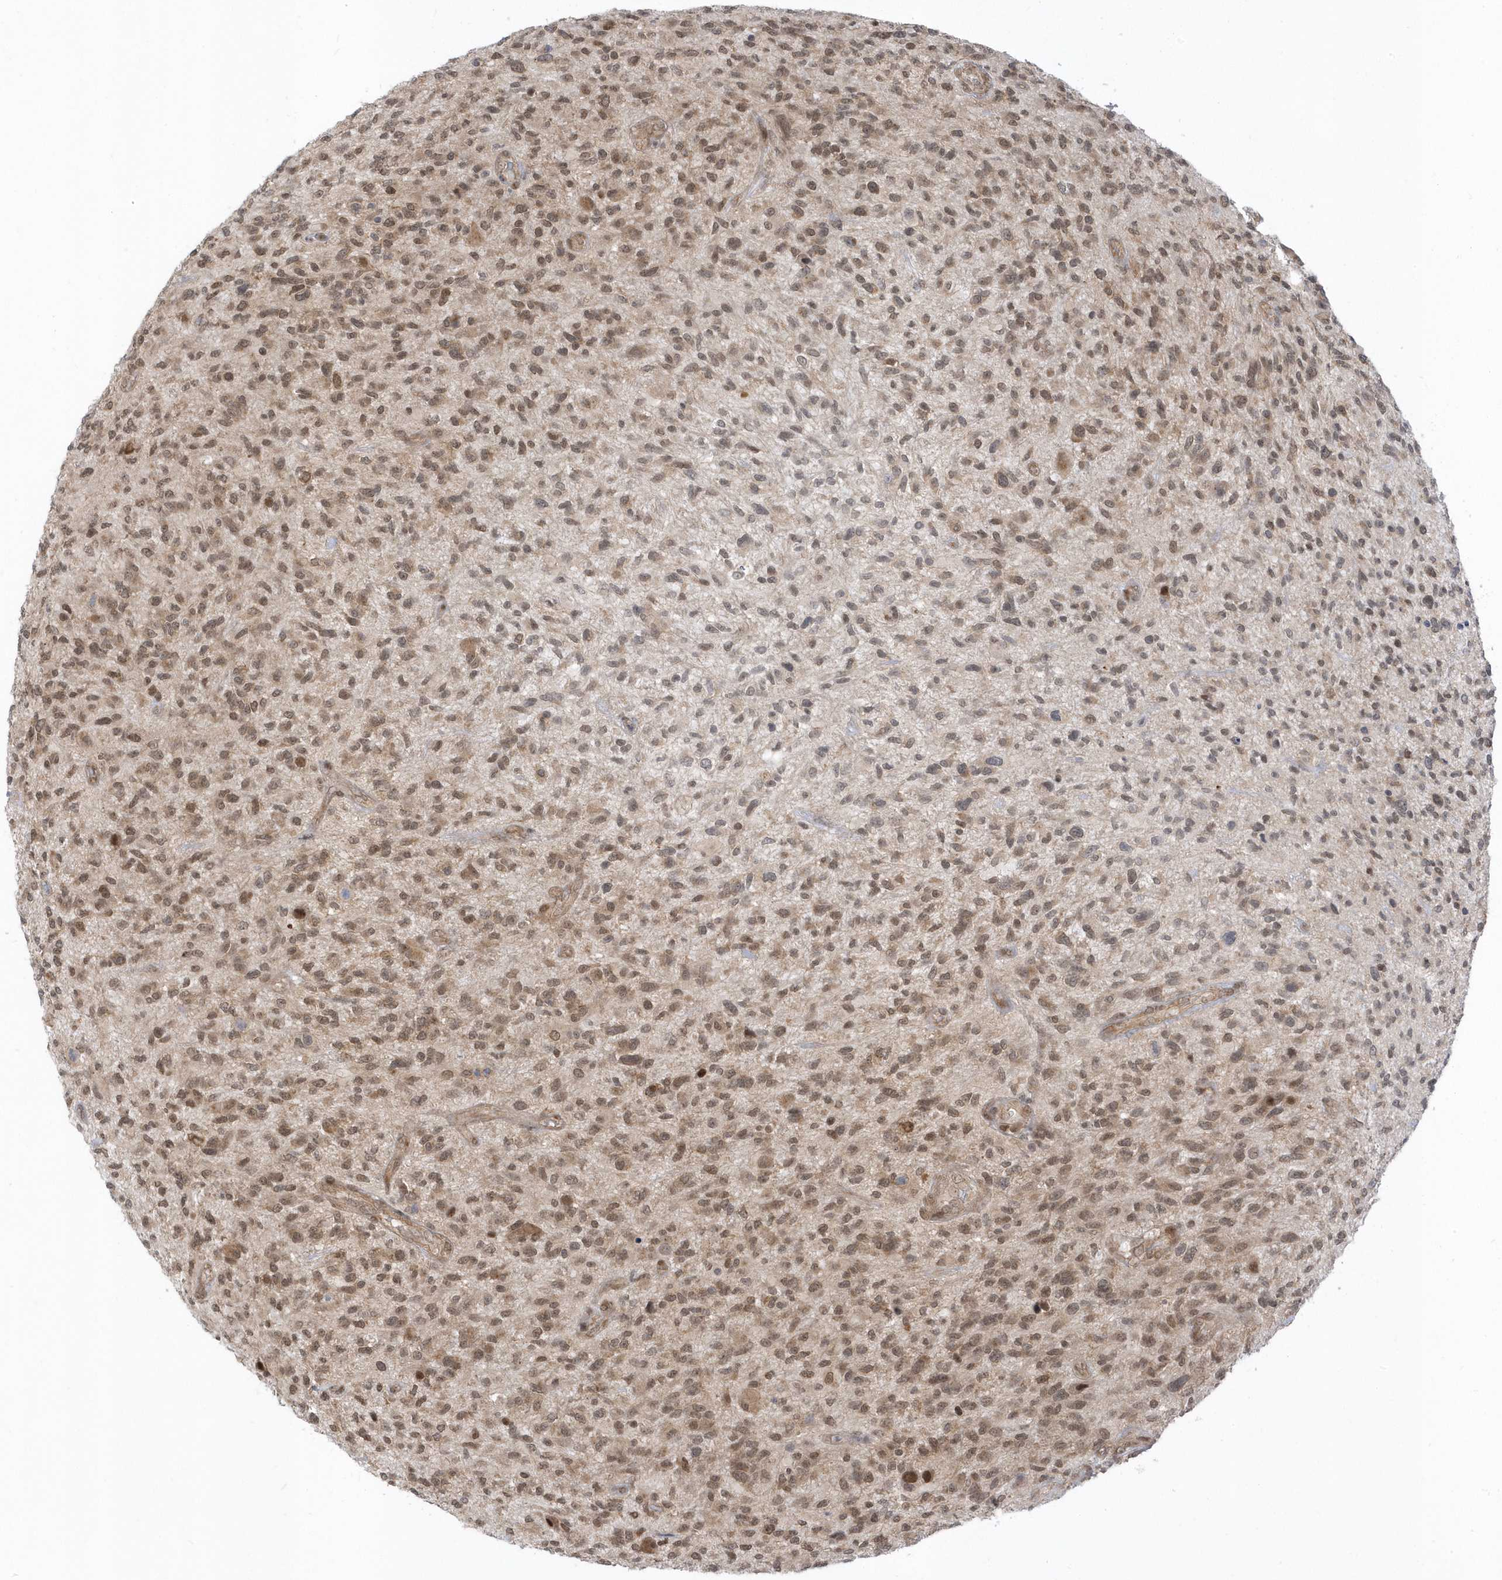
{"staining": {"intensity": "moderate", "quantity": ">75%", "location": "nuclear"}, "tissue": "glioma", "cell_type": "Tumor cells", "image_type": "cancer", "snomed": [{"axis": "morphology", "description": "Glioma, malignant, High grade"}, {"axis": "topography", "description": "Brain"}], "caption": "This is an image of immunohistochemistry (IHC) staining of malignant glioma (high-grade), which shows moderate positivity in the nuclear of tumor cells.", "gene": "USP53", "patient": {"sex": "male", "age": 47}}